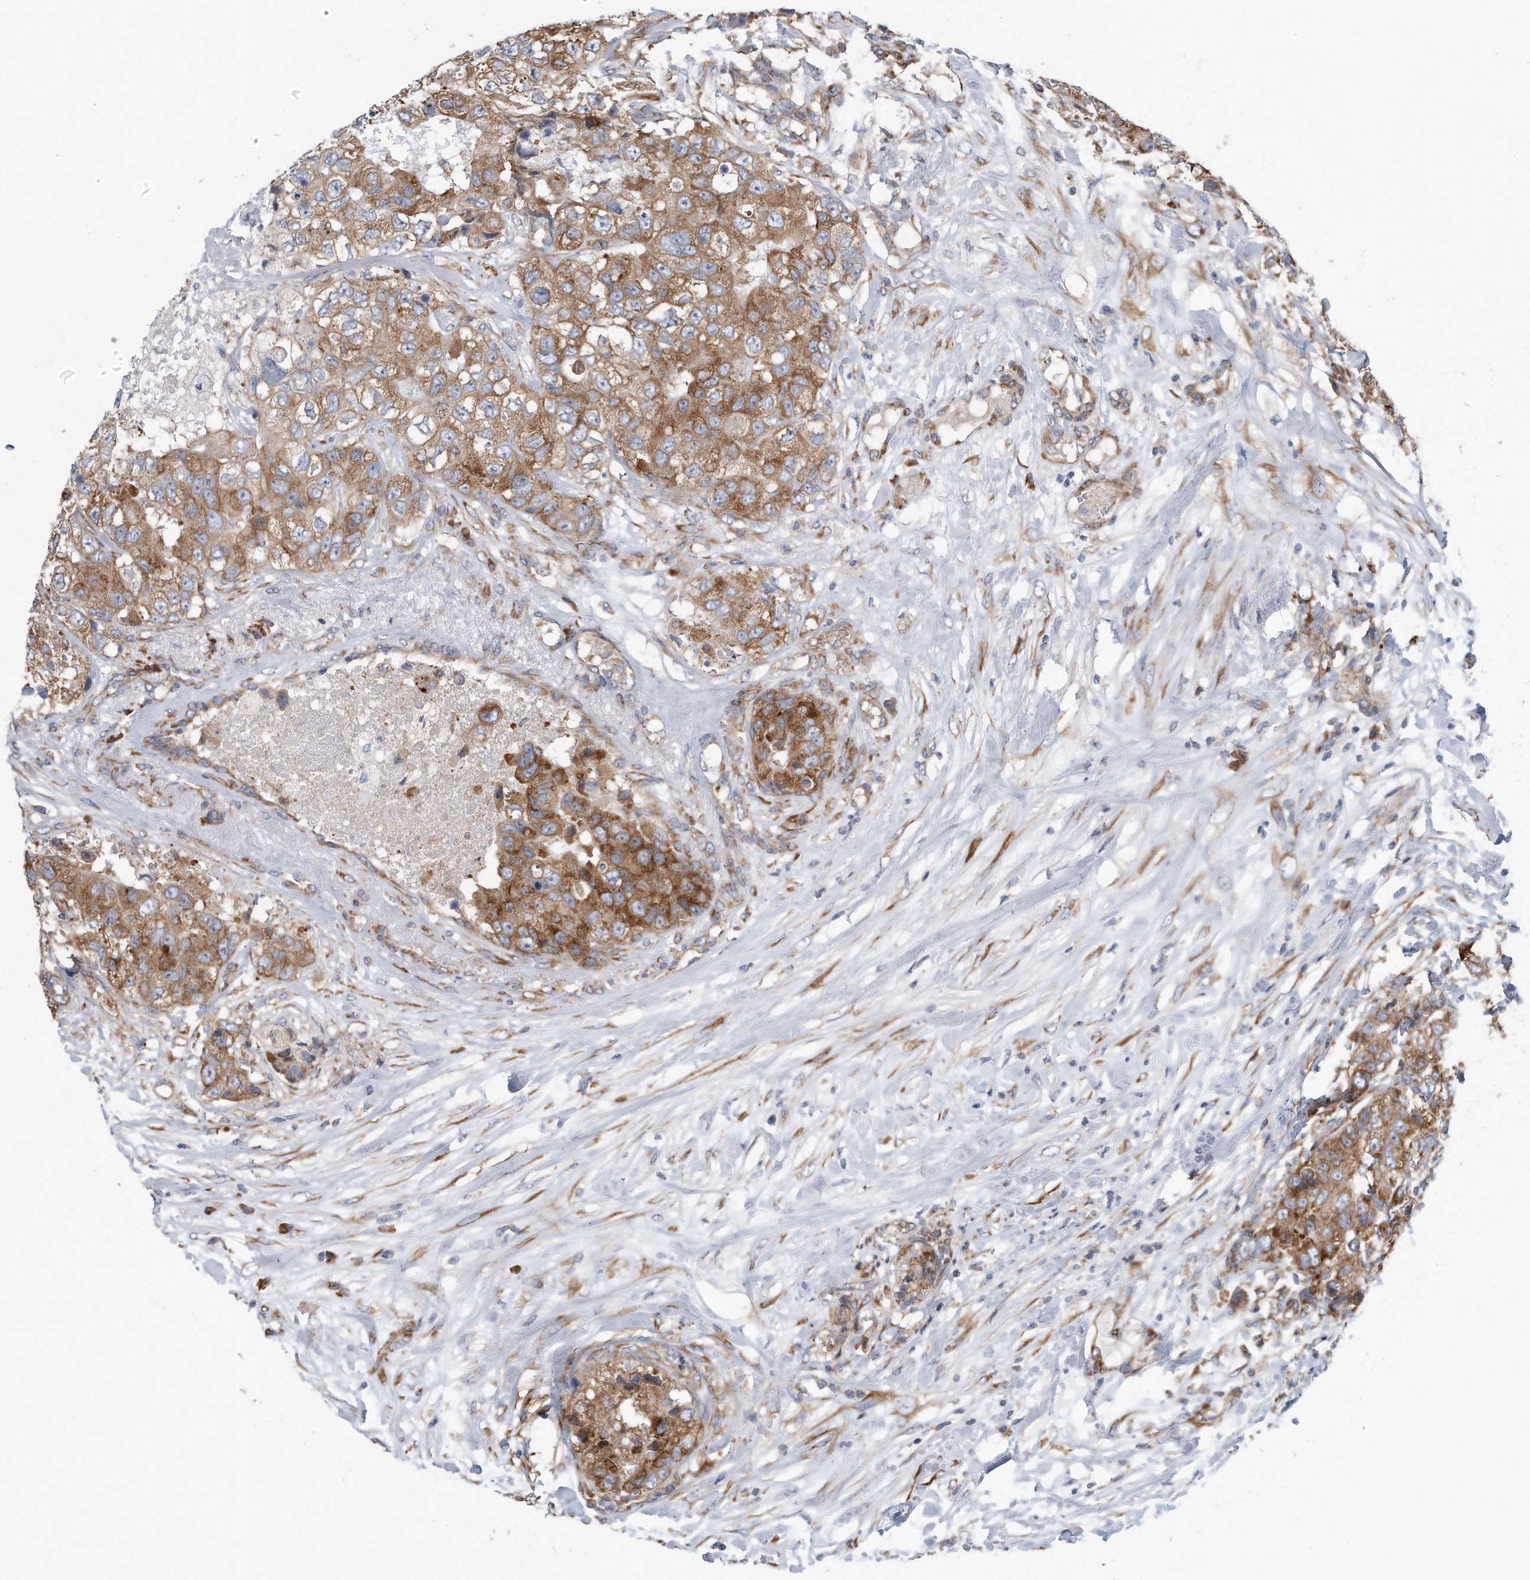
{"staining": {"intensity": "moderate", "quantity": ">75%", "location": "cytoplasmic/membranous"}, "tissue": "breast cancer", "cell_type": "Tumor cells", "image_type": "cancer", "snomed": [{"axis": "morphology", "description": "Duct carcinoma"}, {"axis": "topography", "description": "Breast"}], "caption": "DAB immunohistochemical staining of infiltrating ductal carcinoma (breast) demonstrates moderate cytoplasmic/membranous protein positivity in about >75% of tumor cells.", "gene": "RPL26L1", "patient": {"sex": "female", "age": 62}}